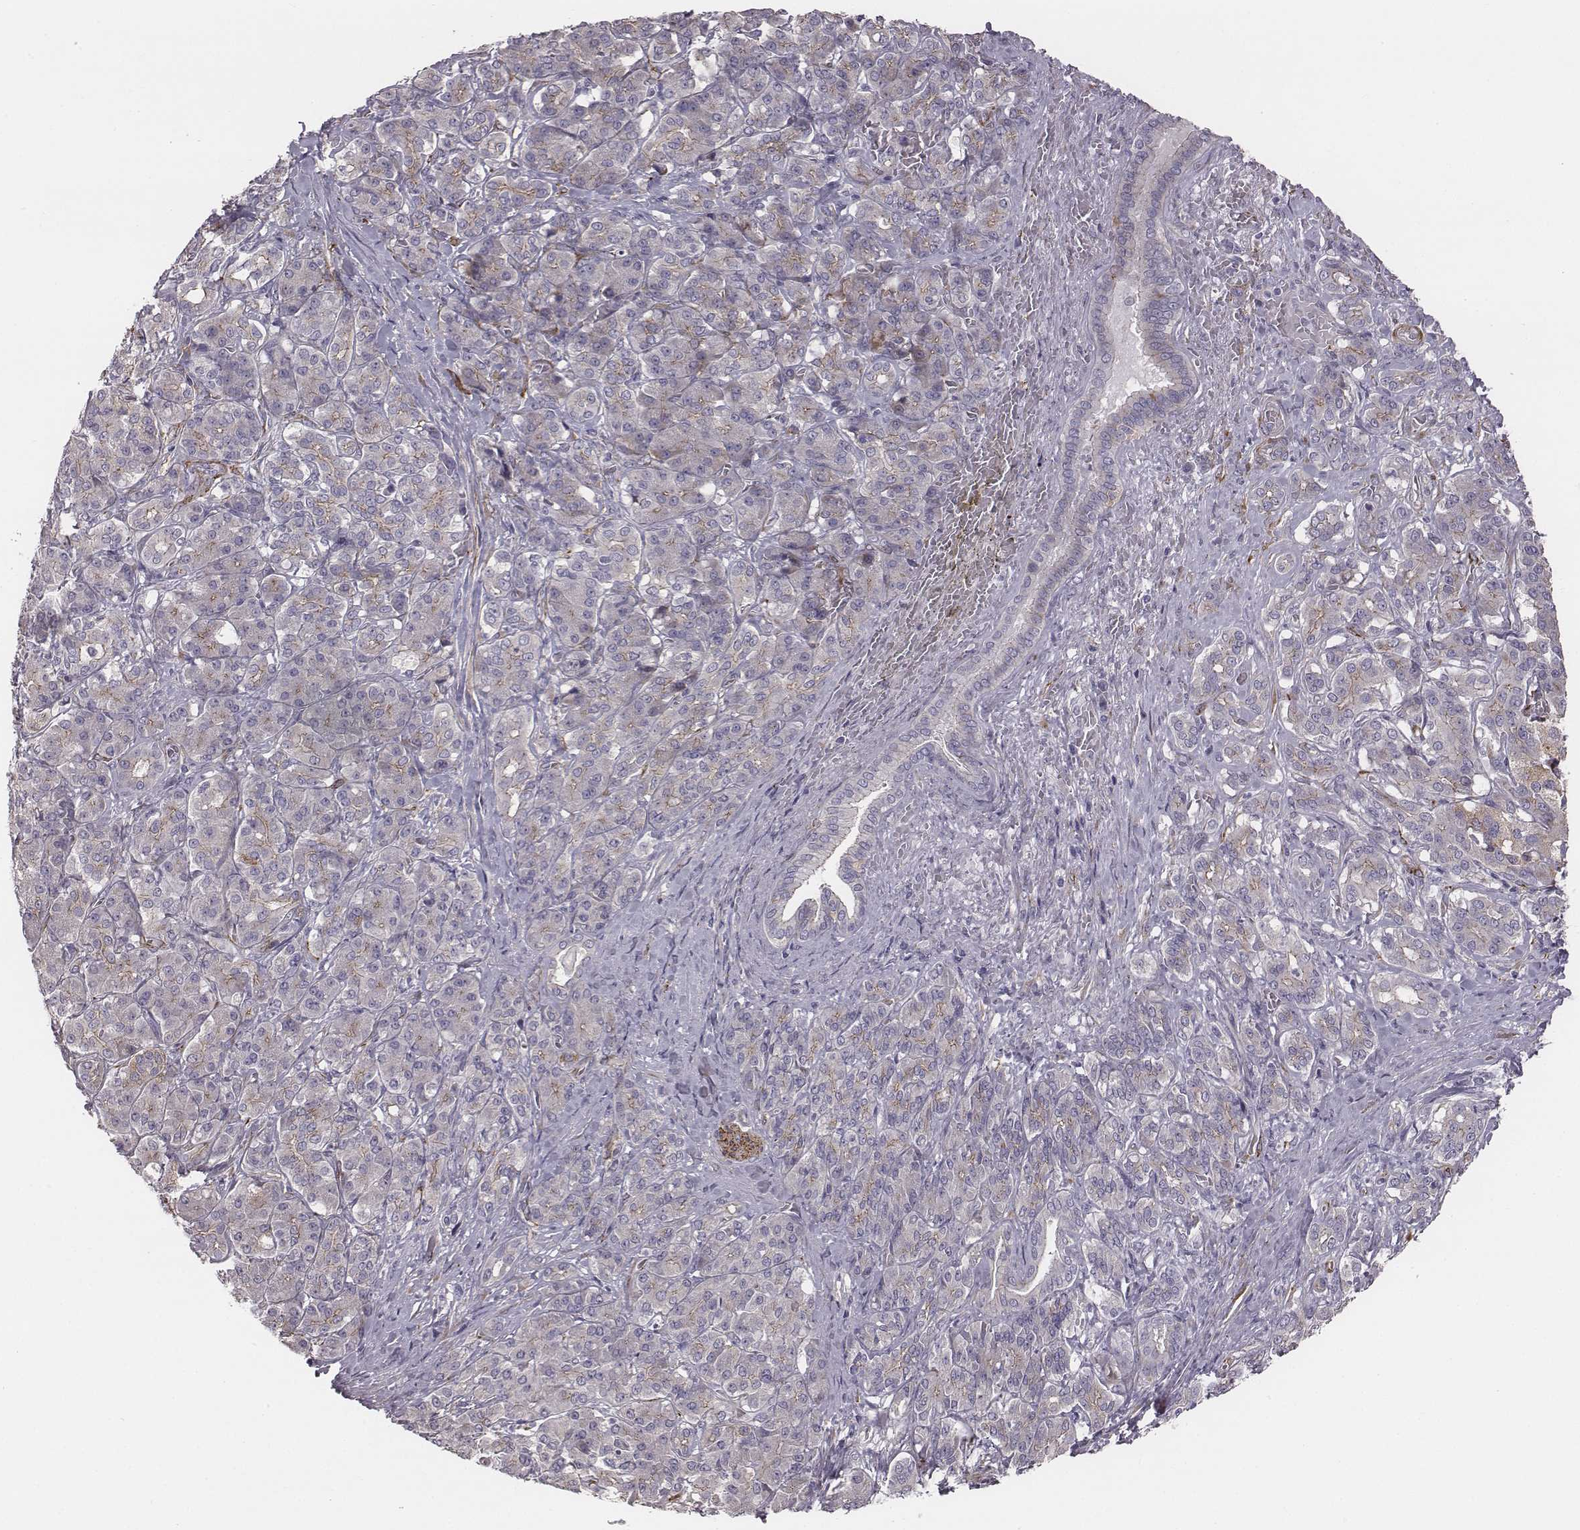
{"staining": {"intensity": "moderate", "quantity": "25%-75%", "location": "cytoplasmic/membranous"}, "tissue": "pancreatic cancer", "cell_type": "Tumor cells", "image_type": "cancer", "snomed": [{"axis": "morphology", "description": "Normal tissue, NOS"}, {"axis": "morphology", "description": "Inflammation, NOS"}, {"axis": "morphology", "description": "Adenocarcinoma, NOS"}, {"axis": "topography", "description": "Pancreas"}], "caption": "Immunohistochemical staining of human pancreatic cancer shows medium levels of moderate cytoplasmic/membranous protein expression in approximately 25%-75% of tumor cells.", "gene": "PRKCZ", "patient": {"sex": "male", "age": 57}}